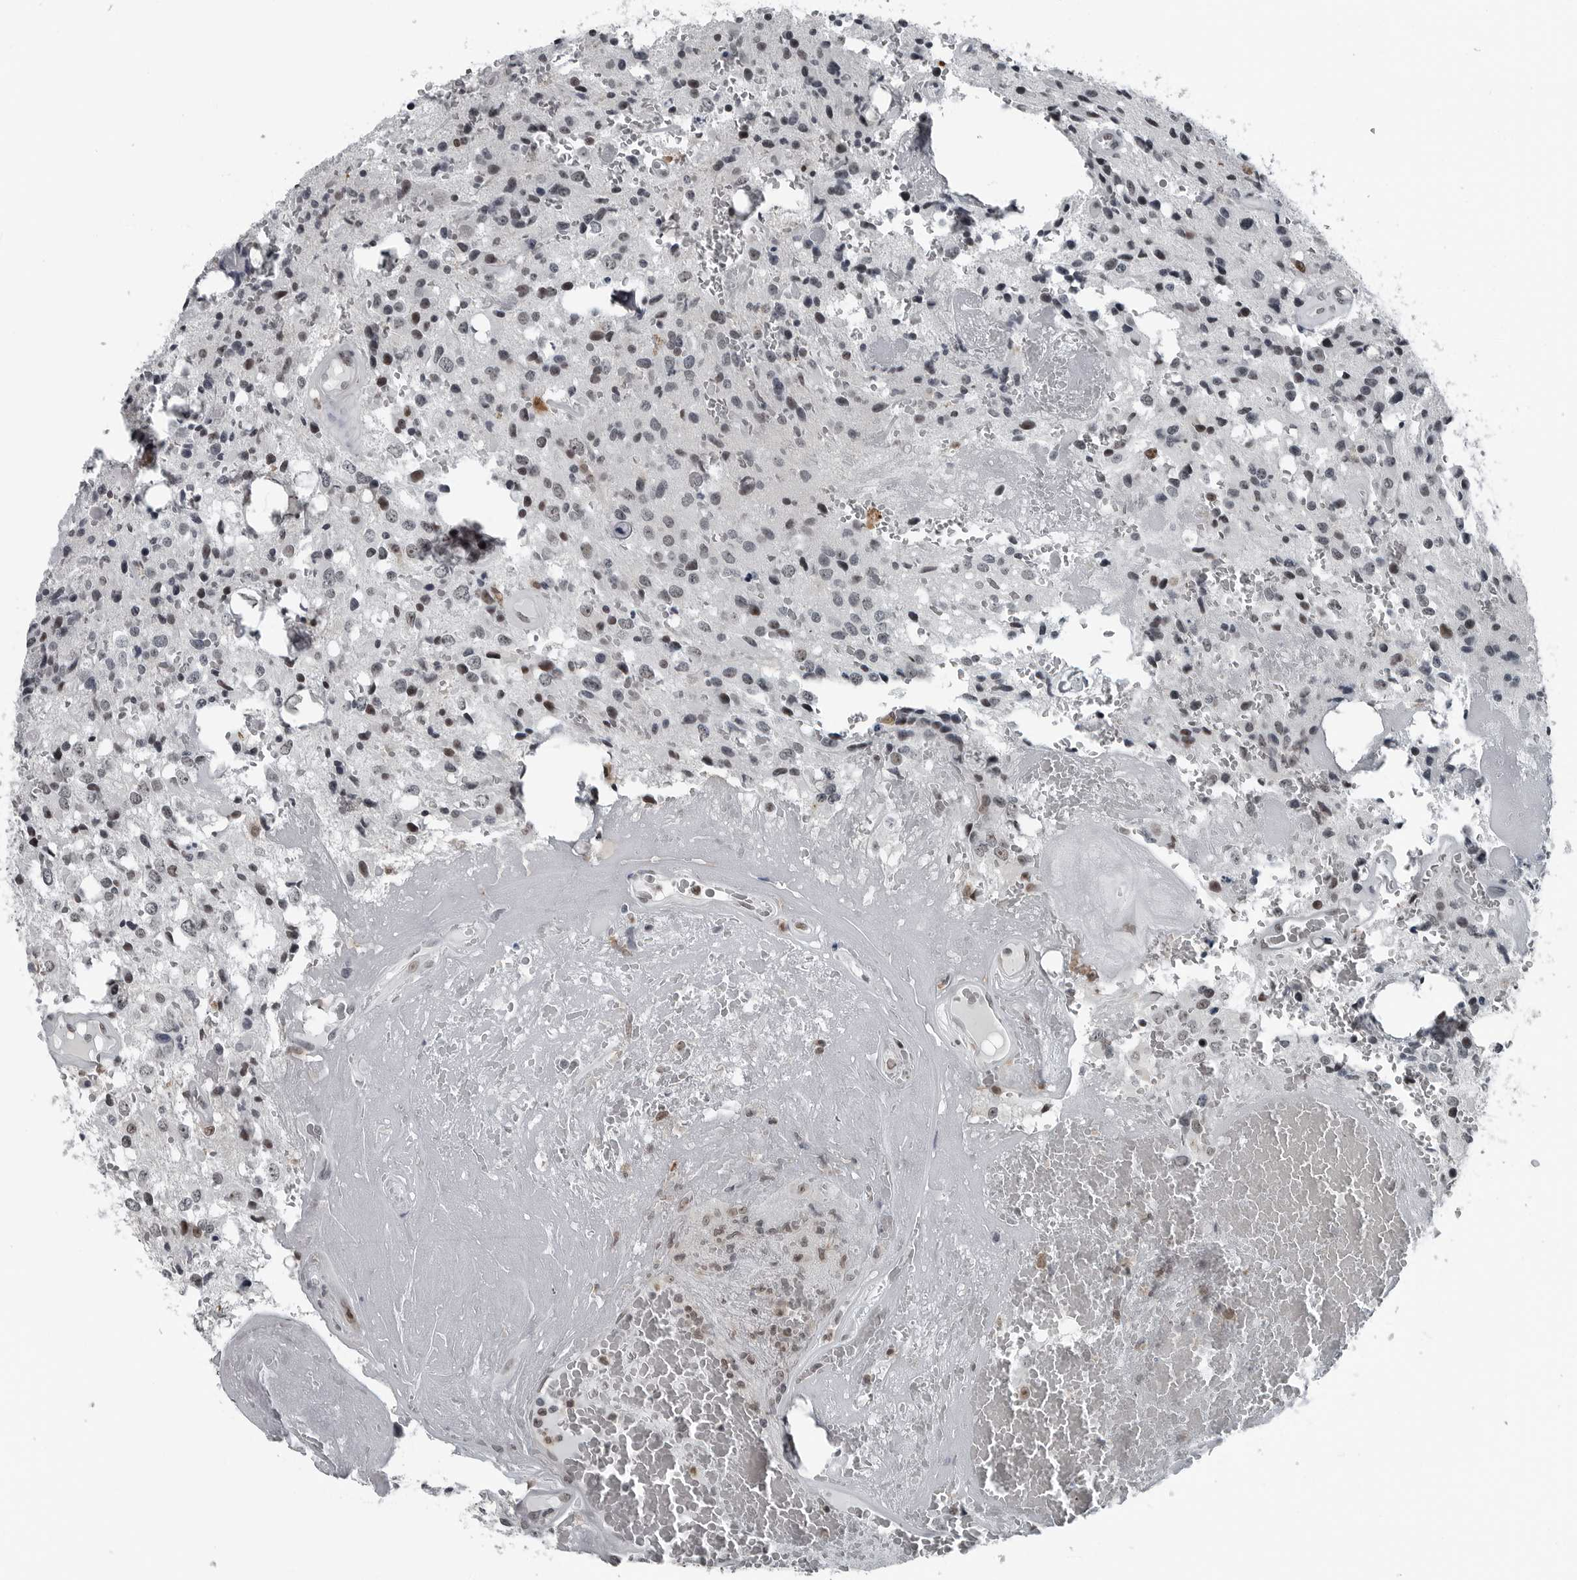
{"staining": {"intensity": "weak", "quantity": "25%-75%", "location": "nuclear"}, "tissue": "glioma", "cell_type": "Tumor cells", "image_type": "cancer", "snomed": [{"axis": "morphology", "description": "Glioma, malignant, Low grade"}, {"axis": "topography", "description": "Brain"}], "caption": "Brown immunohistochemical staining in human low-grade glioma (malignant) exhibits weak nuclear positivity in about 25%-75% of tumor cells.", "gene": "AKR1A1", "patient": {"sex": "male", "age": 58}}